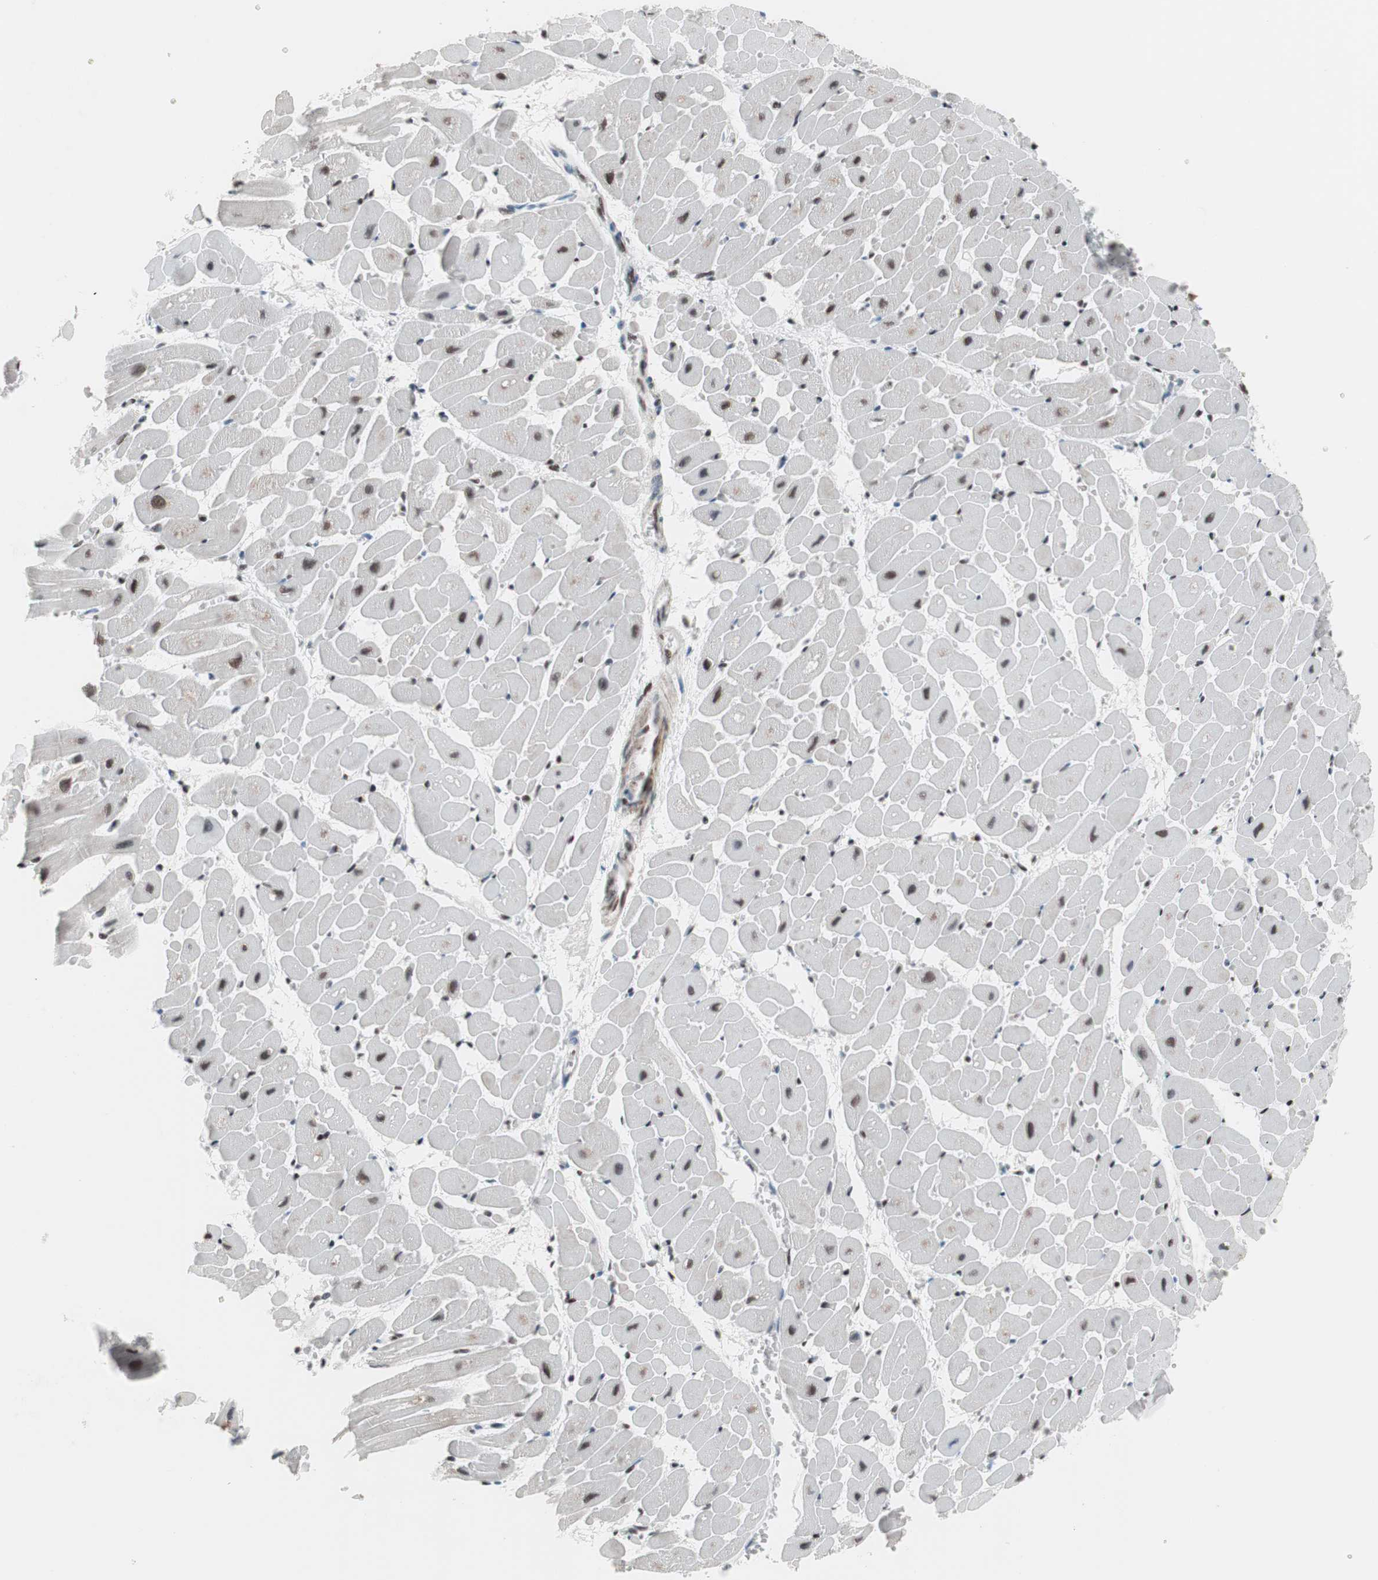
{"staining": {"intensity": "moderate", "quantity": "25%-75%", "location": "nuclear"}, "tissue": "heart muscle", "cell_type": "Cardiomyocytes", "image_type": "normal", "snomed": [{"axis": "morphology", "description": "Normal tissue, NOS"}, {"axis": "topography", "description": "Heart"}], "caption": "Protein staining of benign heart muscle demonstrates moderate nuclear expression in about 25%-75% of cardiomyocytes. Nuclei are stained in blue.", "gene": "ARID1A", "patient": {"sex": "male", "age": 45}}